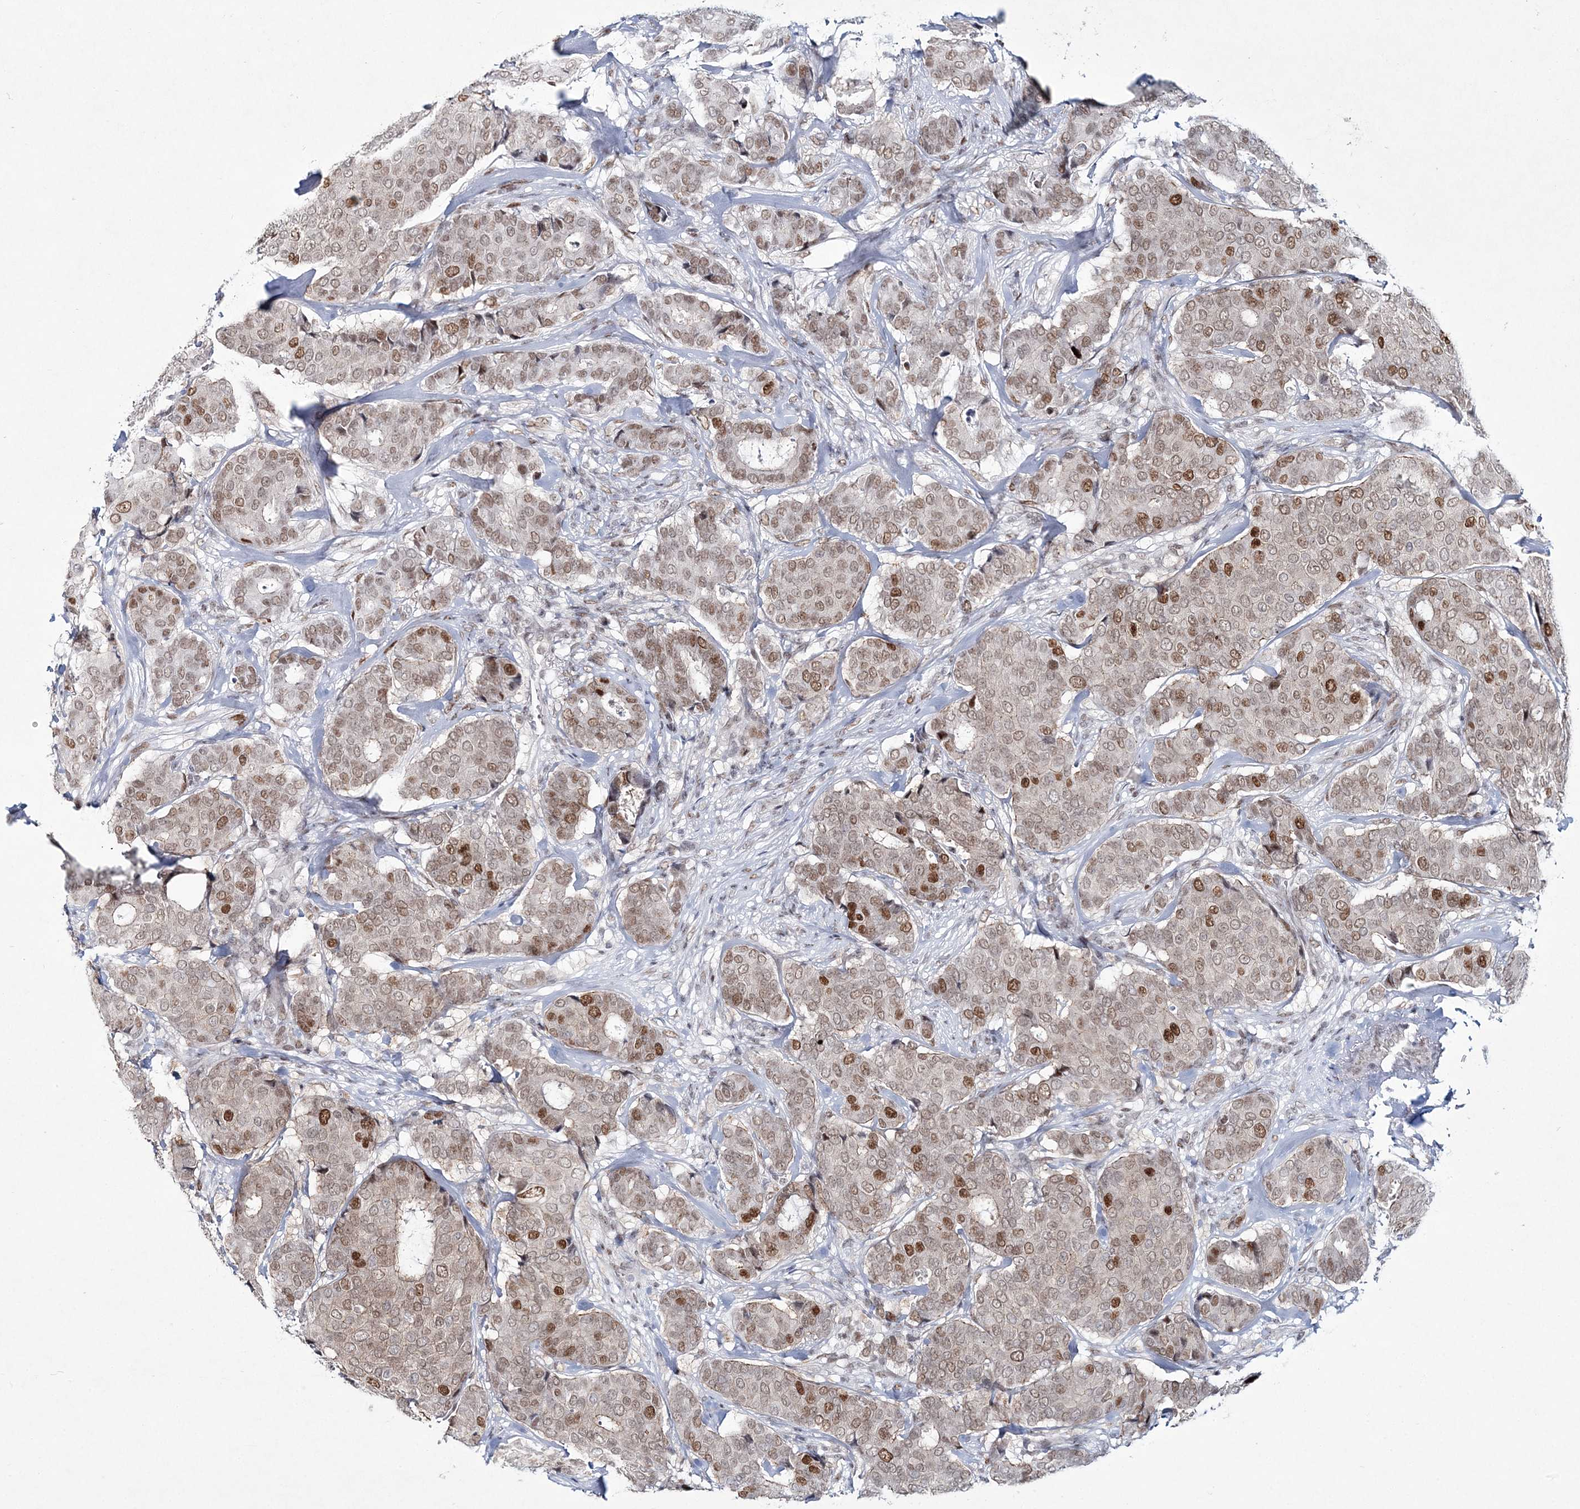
{"staining": {"intensity": "moderate", "quantity": "<25%", "location": "nuclear"}, "tissue": "breast cancer", "cell_type": "Tumor cells", "image_type": "cancer", "snomed": [{"axis": "morphology", "description": "Duct carcinoma"}, {"axis": "topography", "description": "Breast"}], "caption": "IHC staining of intraductal carcinoma (breast), which reveals low levels of moderate nuclear staining in approximately <25% of tumor cells indicating moderate nuclear protein positivity. The staining was performed using DAB (brown) for protein detection and nuclei were counterstained in hematoxylin (blue).", "gene": "LRRFIP2", "patient": {"sex": "female", "age": 75}}